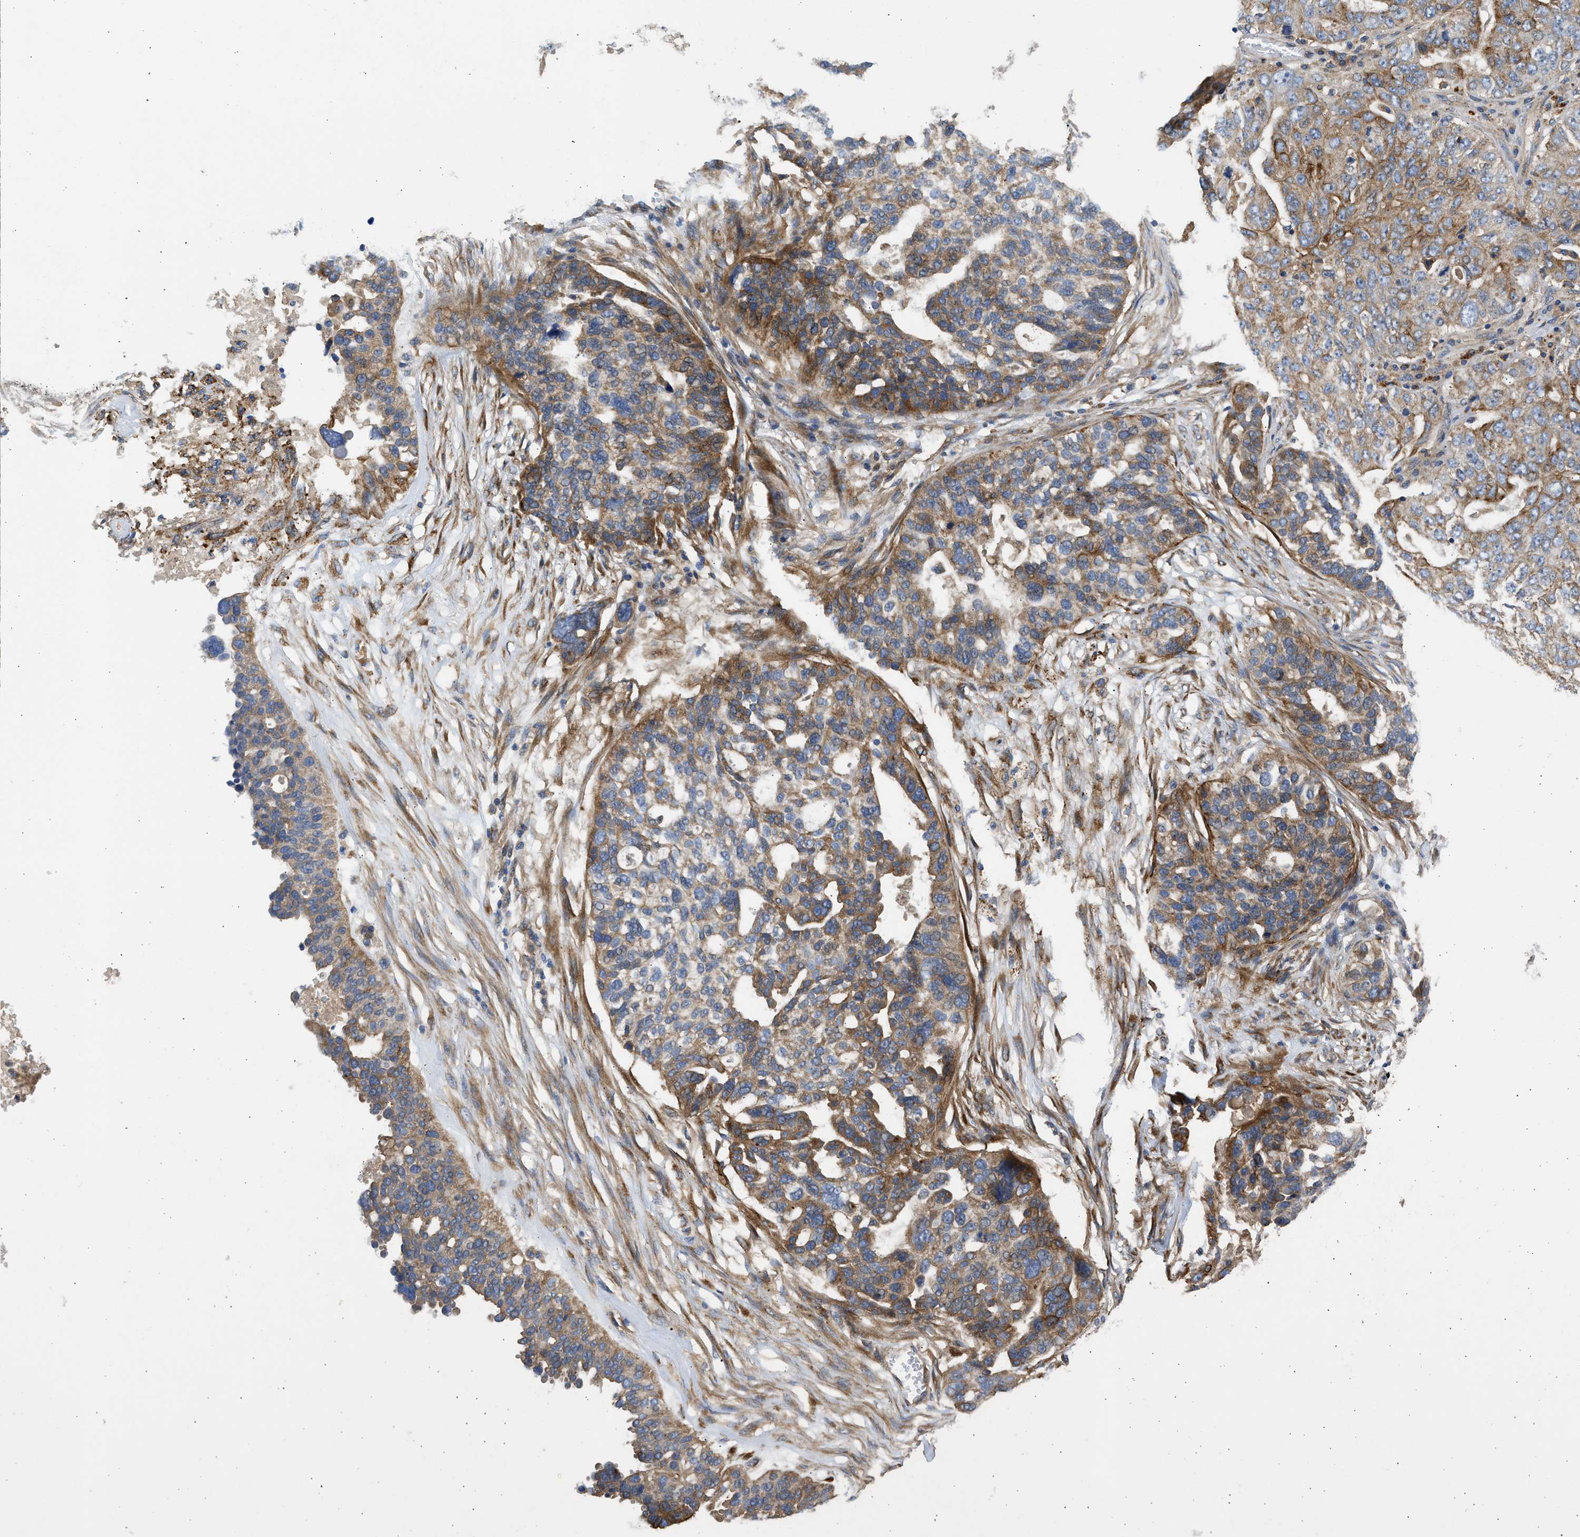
{"staining": {"intensity": "moderate", "quantity": ">75%", "location": "cytoplasmic/membranous"}, "tissue": "ovarian cancer", "cell_type": "Tumor cells", "image_type": "cancer", "snomed": [{"axis": "morphology", "description": "Cystadenocarcinoma, serous, NOS"}, {"axis": "topography", "description": "Ovary"}], "caption": "This is a histology image of immunohistochemistry (IHC) staining of ovarian cancer (serous cystadenocarcinoma), which shows moderate staining in the cytoplasmic/membranous of tumor cells.", "gene": "CSRNP2", "patient": {"sex": "female", "age": 59}}